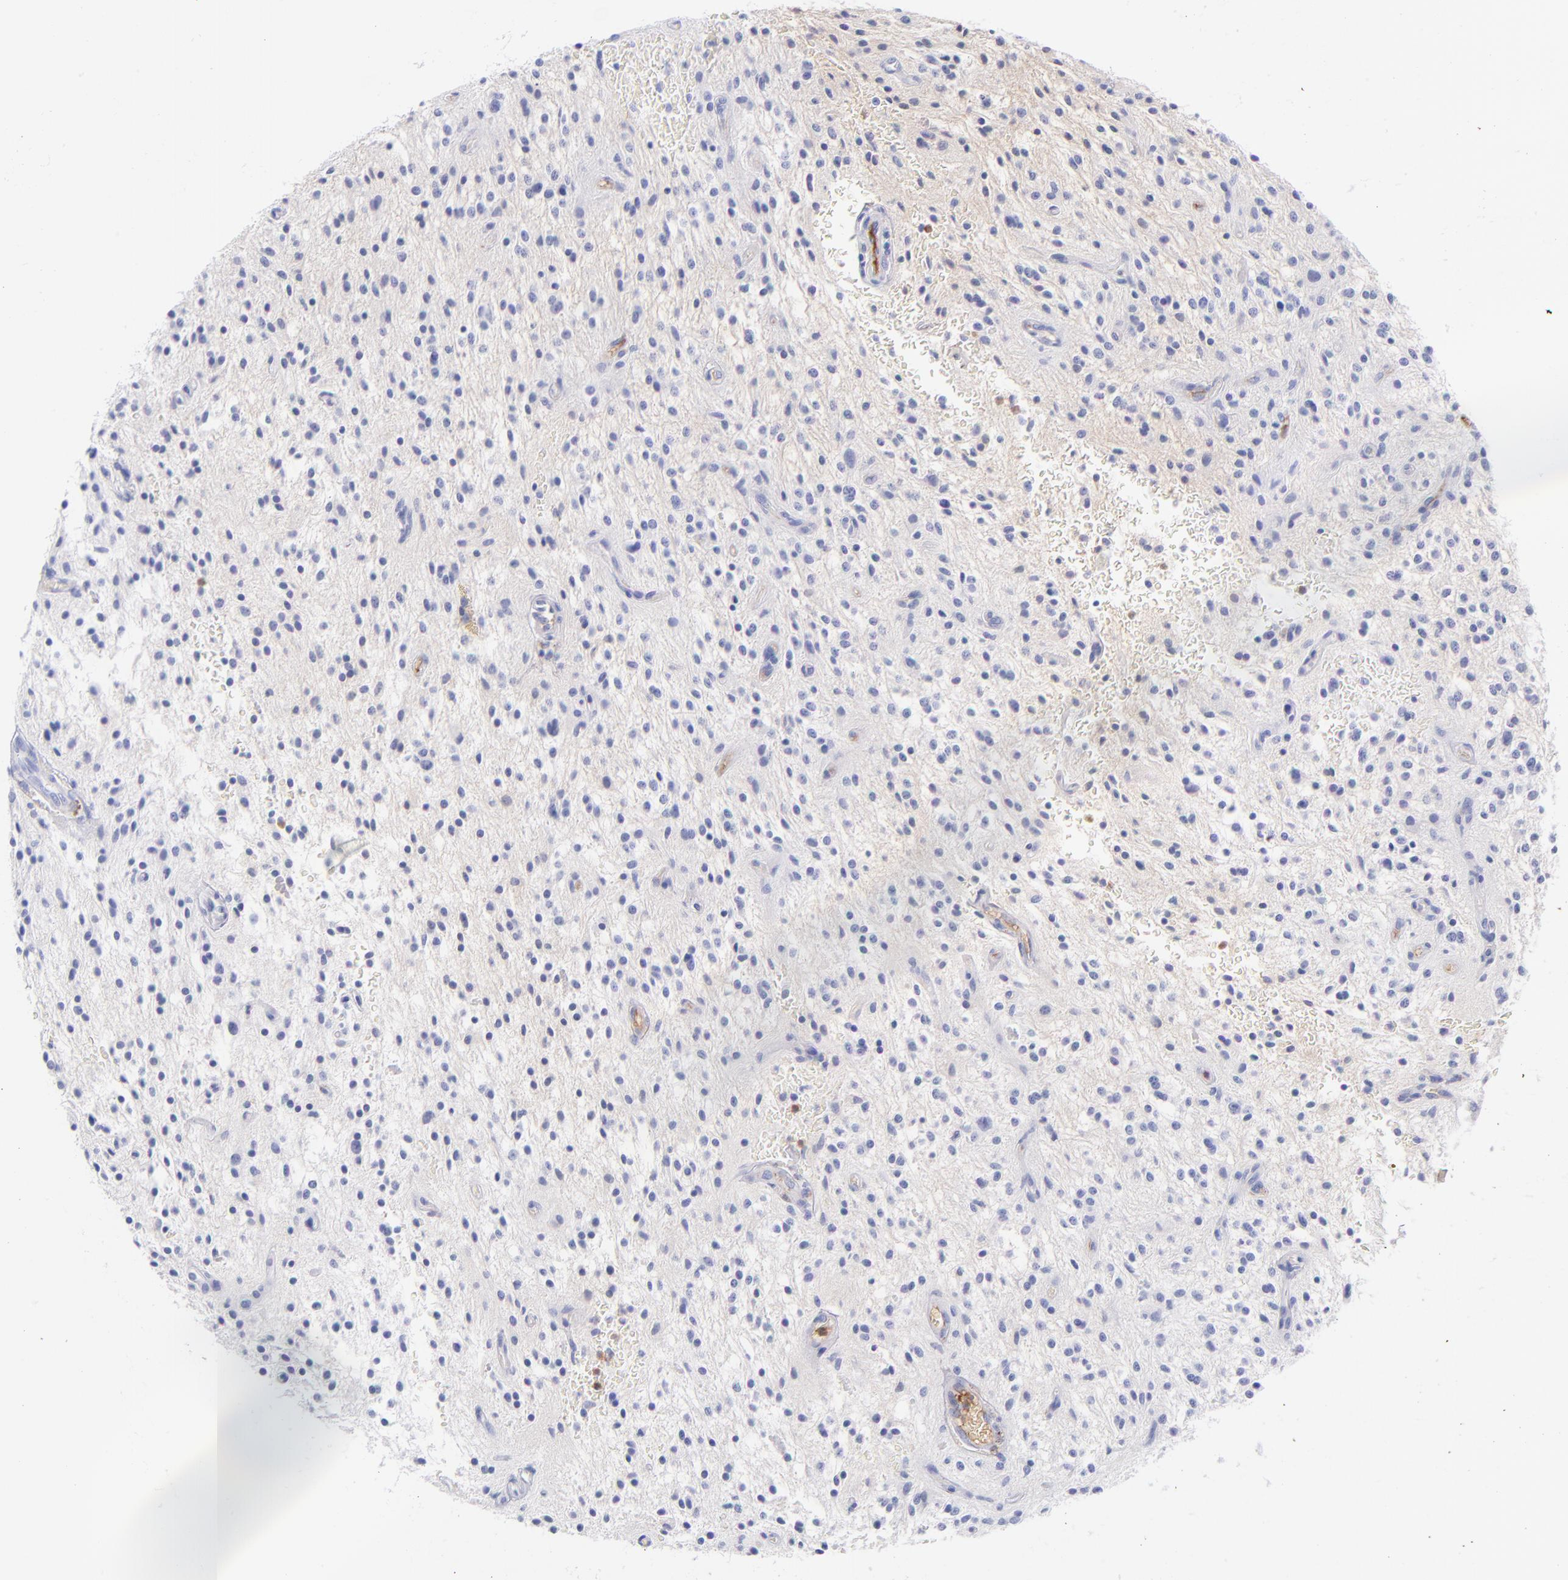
{"staining": {"intensity": "negative", "quantity": "none", "location": "none"}, "tissue": "glioma", "cell_type": "Tumor cells", "image_type": "cancer", "snomed": [{"axis": "morphology", "description": "Glioma, malignant, NOS"}, {"axis": "topography", "description": "Cerebellum"}], "caption": "IHC histopathology image of neoplastic tissue: glioma stained with DAB exhibits no significant protein positivity in tumor cells.", "gene": "HP", "patient": {"sex": "female", "age": 10}}